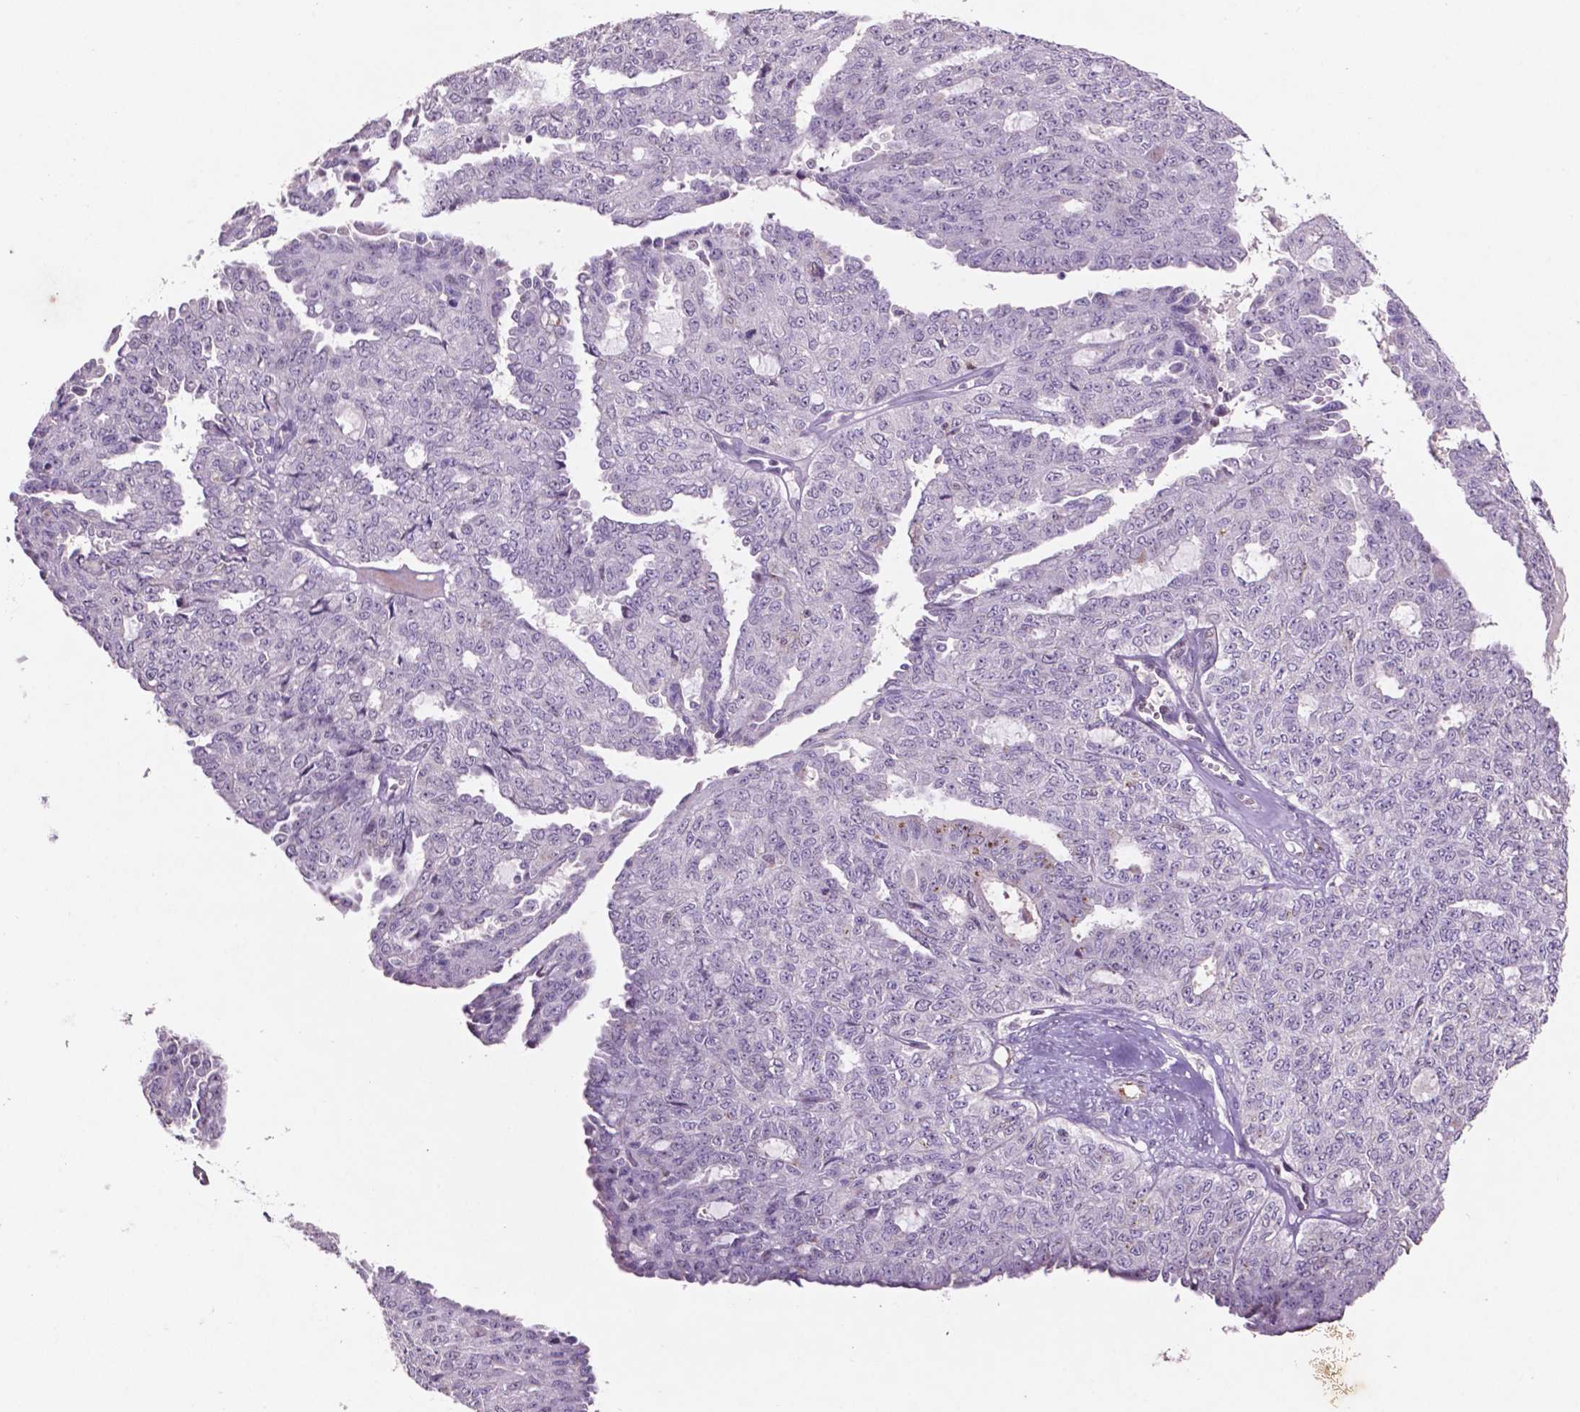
{"staining": {"intensity": "negative", "quantity": "none", "location": "none"}, "tissue": "ovarian cancer", "cell_type": "Tumor cells", "image_type": "cancer", "snomed": [{"axis": "morphology", "description": "Cystadenocarcinoma, serous, NOS"}, {"axis": "topography", "description": "Ovary"}], "caption": "Ovarian cancer (serous cystadenocarcinoma) was stained to show a protein in brown. There is no significant expression in tumor cells.", "gene": "GLRX", "patient": {"sex": "female", "age": 71}}